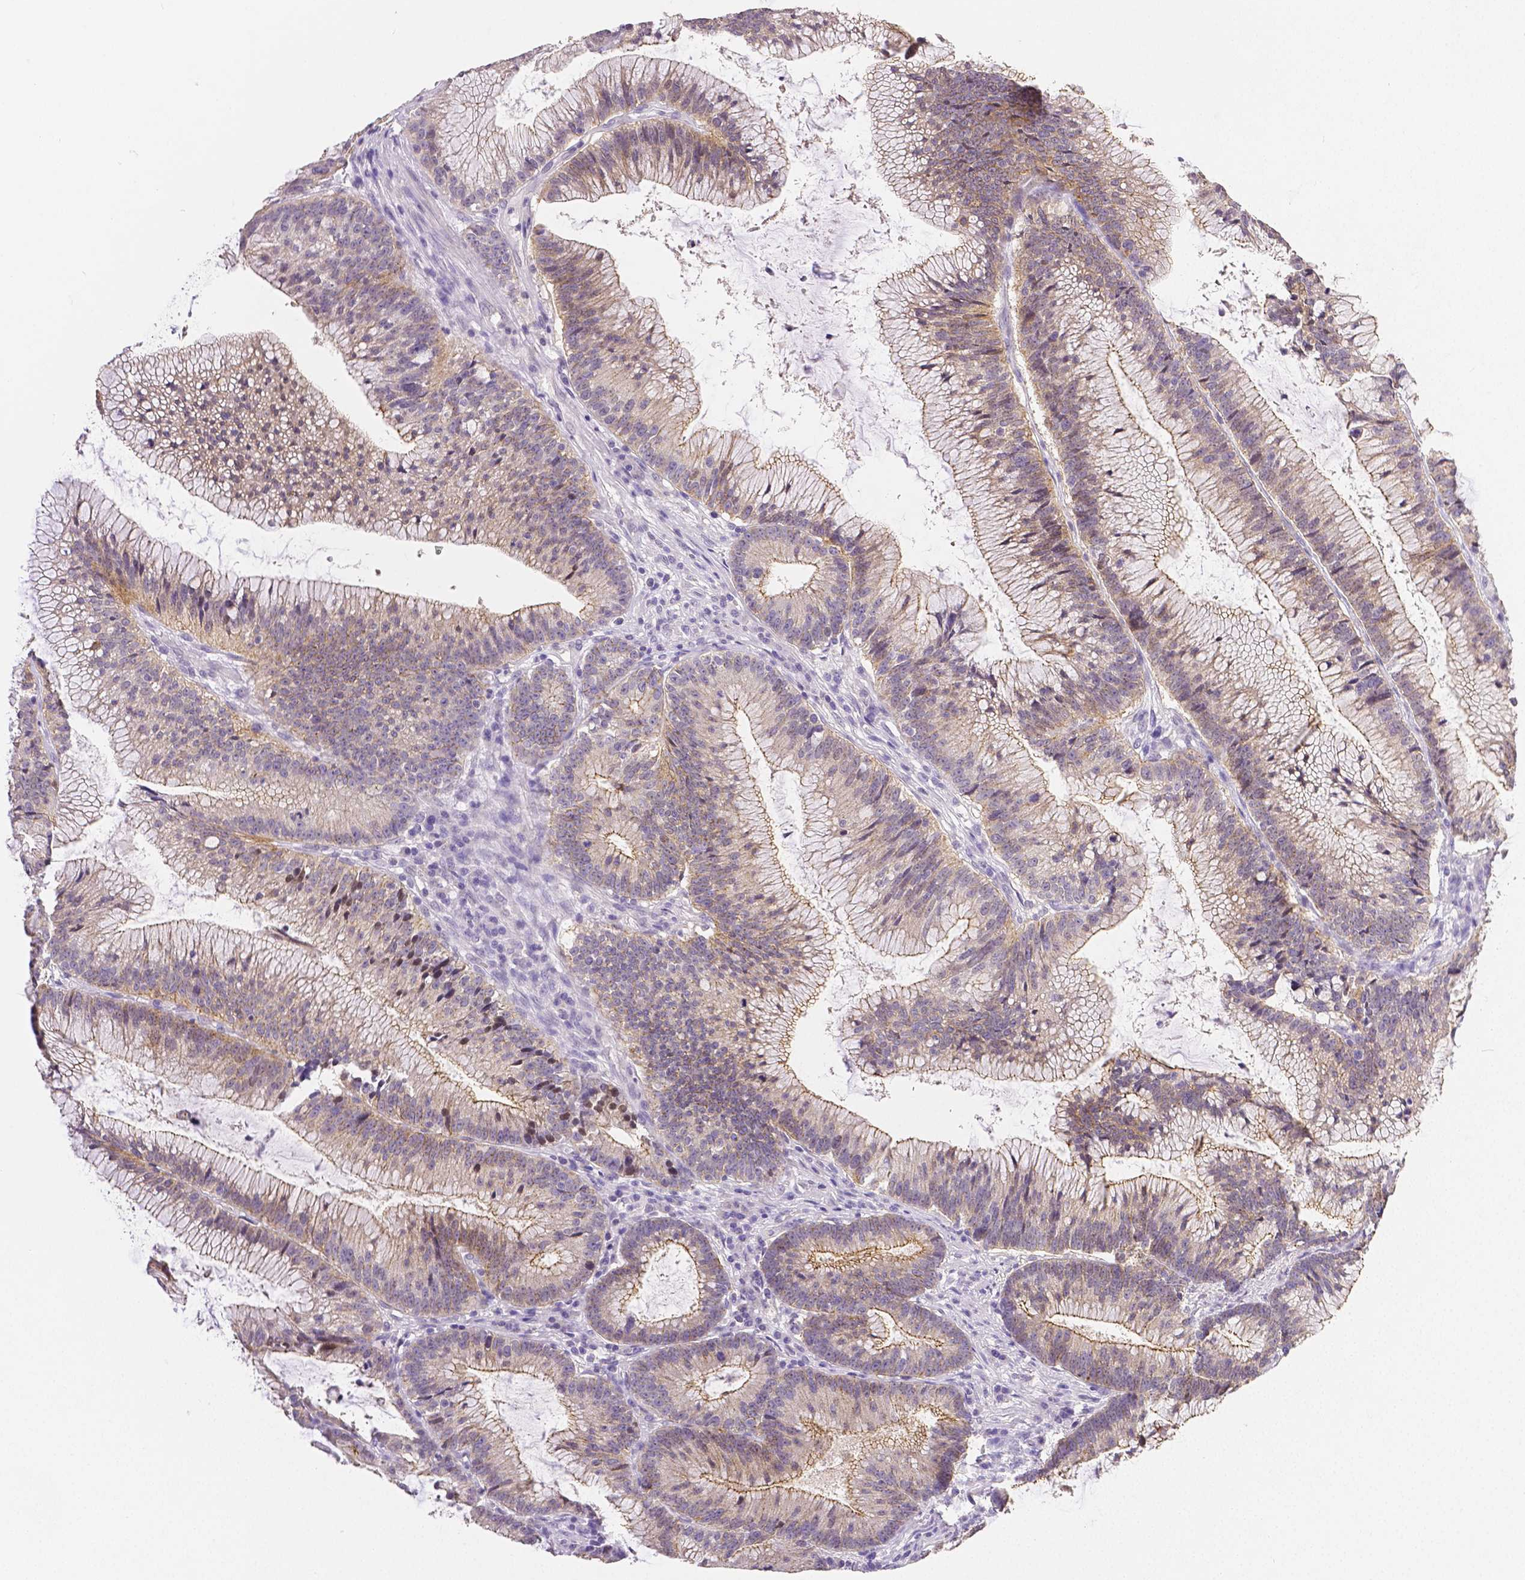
{"staining": {"intensity": "weak", "quantity": ">75%", "location": "cytoplasmic/membranous"}, "tissue": "colorectal cancer", "cell_type": "Tumor cells", "image_type": "cancer", "snomed": [{"axis": "morphology", "description": "Adenocarcinoma, NOS"}, {"axis": "topography", "description": "Colon"}], "caption": "Human colorectal adenocarcinoma stained with a protein marker demonstrates weak staining in tumor cells.", "gene": "OCLN", "patient": {"sex": "female", "age": 78}}